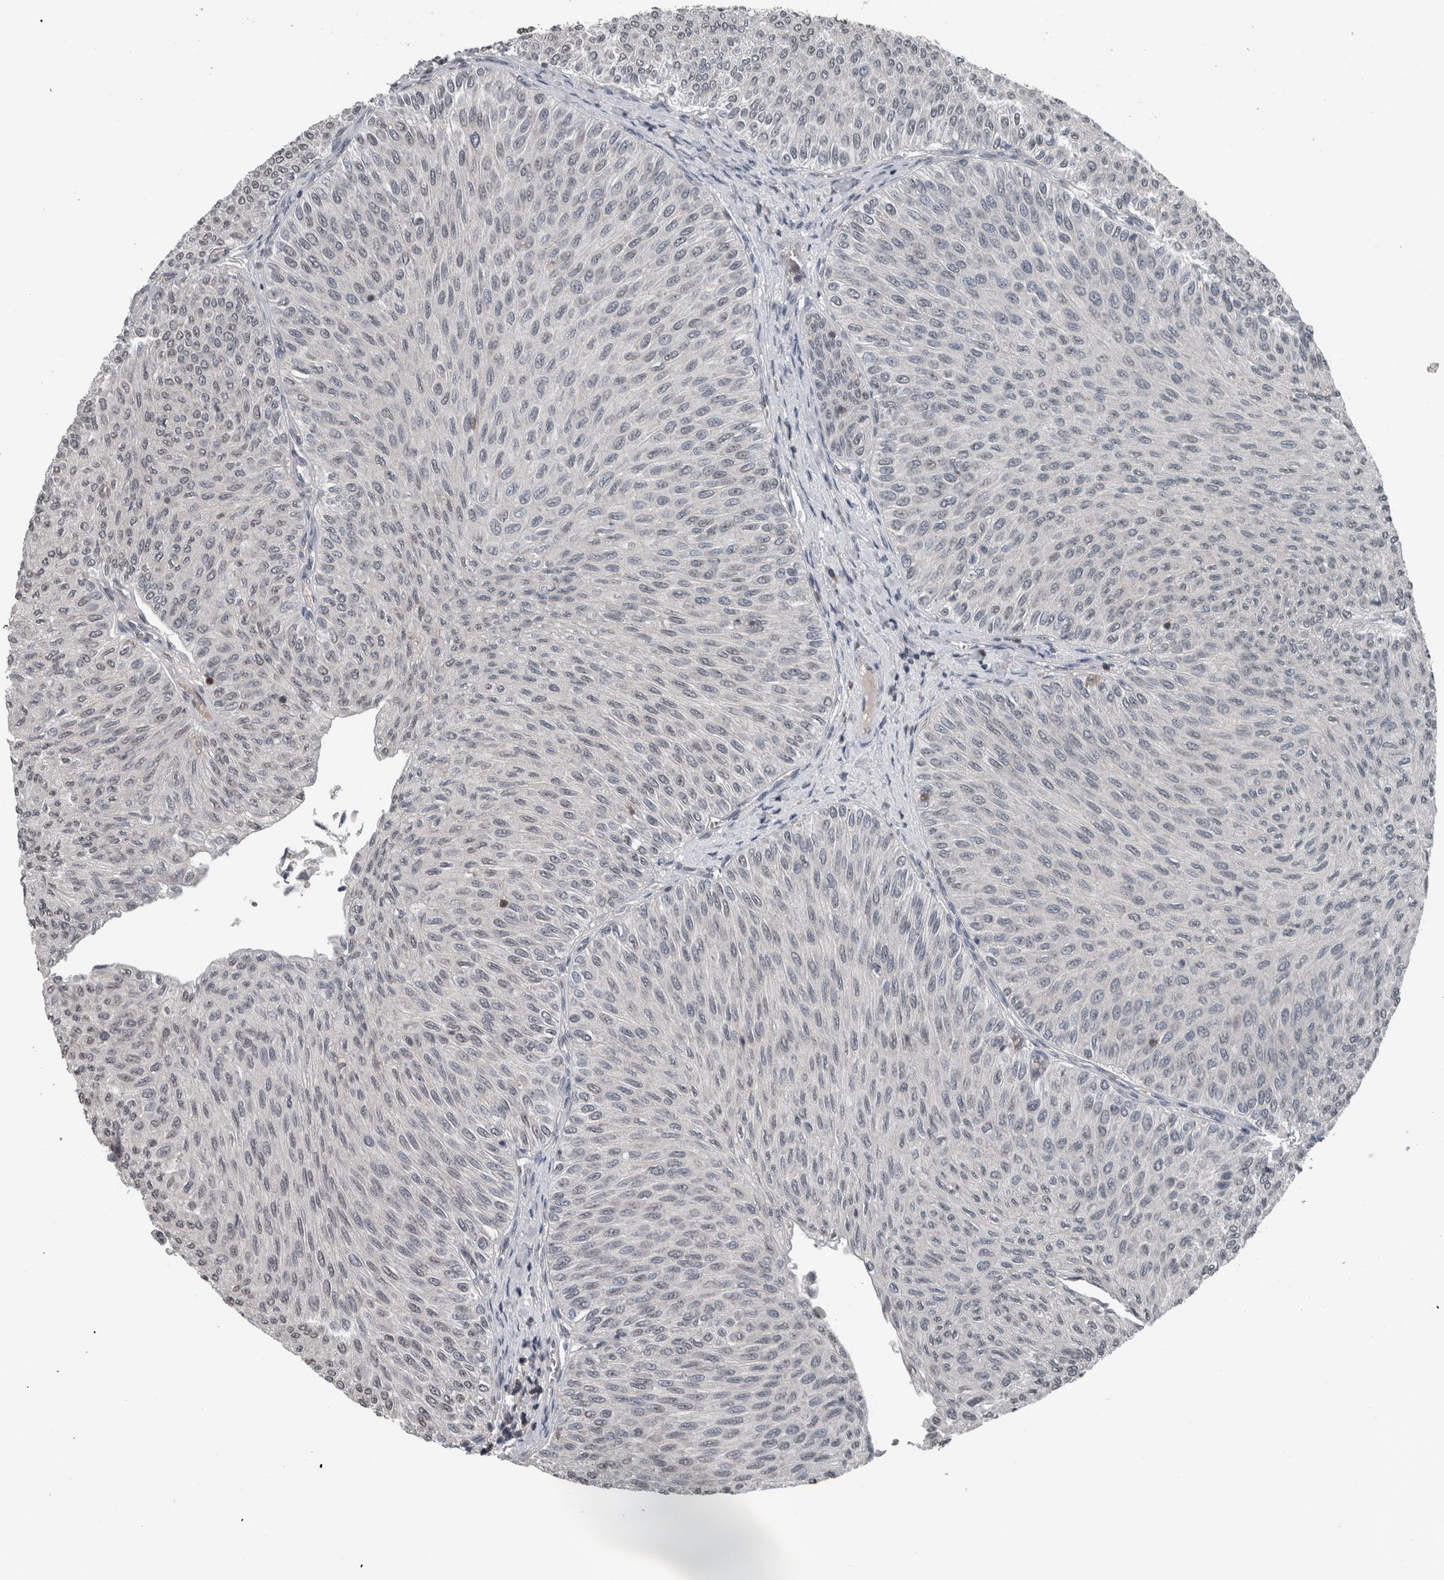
{"staining": {"intensity": "negative", "quantity": "none", "location": "none"}, "tissue": "urothelial cancer", "cell_type": "Tumor cells", "image_type": "cancer", "snomed": [{"axis": "morphology", "description": "Urothelial carcinoma, Low grade"}, {"axis": "topography", "description": "Urinary bladder"}], "caption": "This image is of urothelial carcinoma (low-grade) stained with immunohistochemistry to label a protein in brown with the nuclei are counter-stained blue. There is no staining in tumor cells. (Stains: DAB immunohistochemistry (IHC) with hematoxylin counter stain, Microscopy: brightfield microscopy at high magnification).", "gene": "MAFF", "patient": {"sex": "male", "age": 78}}